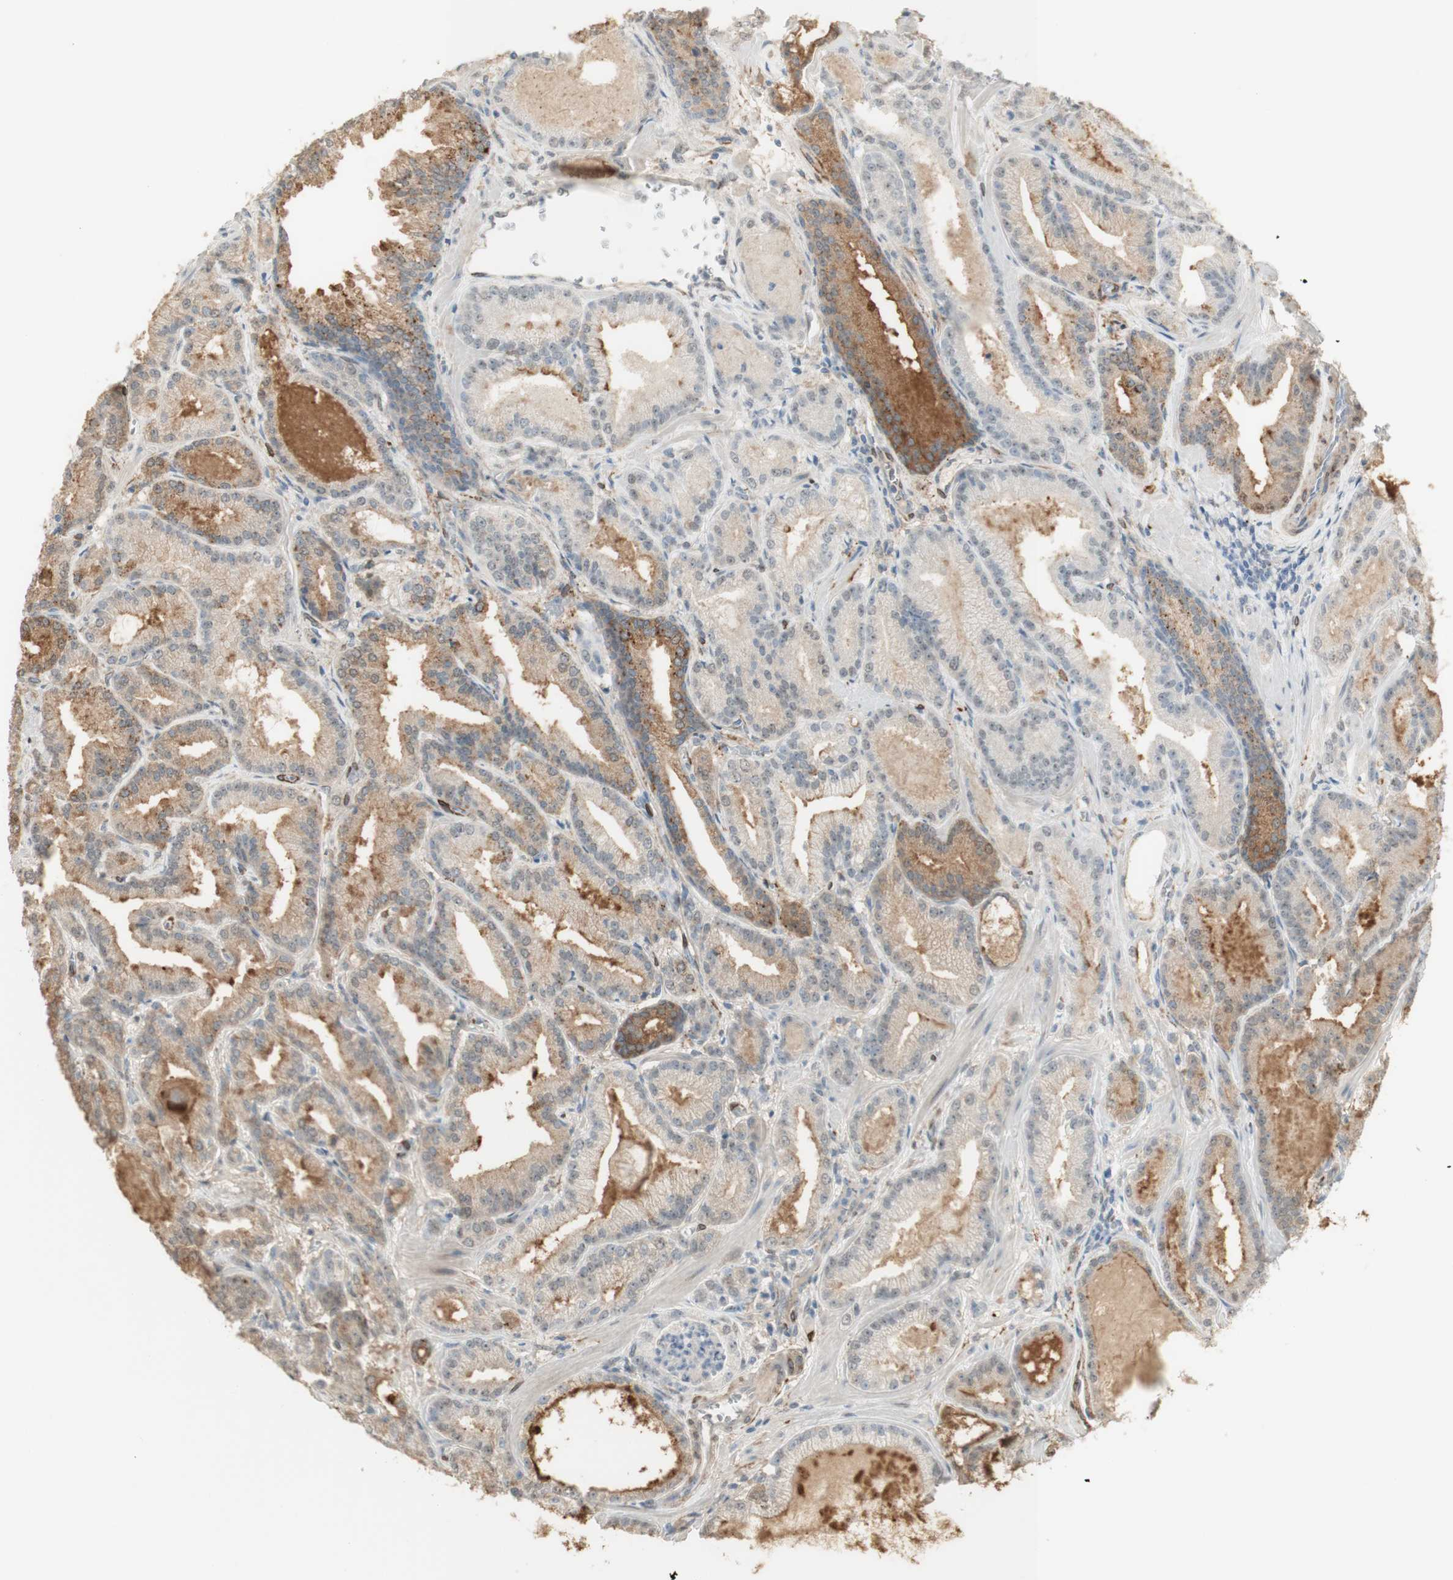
{"staining": {"intensity": "weak", "quantity": ">75%", "location": "cytoplasmic/membranous"}, "tissue": "prostate cancer", "cell_type": "Tumor cells", "image_type": "cancer", "snomed": [{"axis": "morphology", "description": "Adenocarcinoma, Low grade"}, {"axis": "topography", "description": "Prostate"}], "caption": "Tumor cells display low levels of weak cytoplasmic/membranous staining in about >75% of cells in human low-grade adenocarcinoma (prostate).", "gene": "MUC3A", "patient": {"sex": "male", "age": 59}}